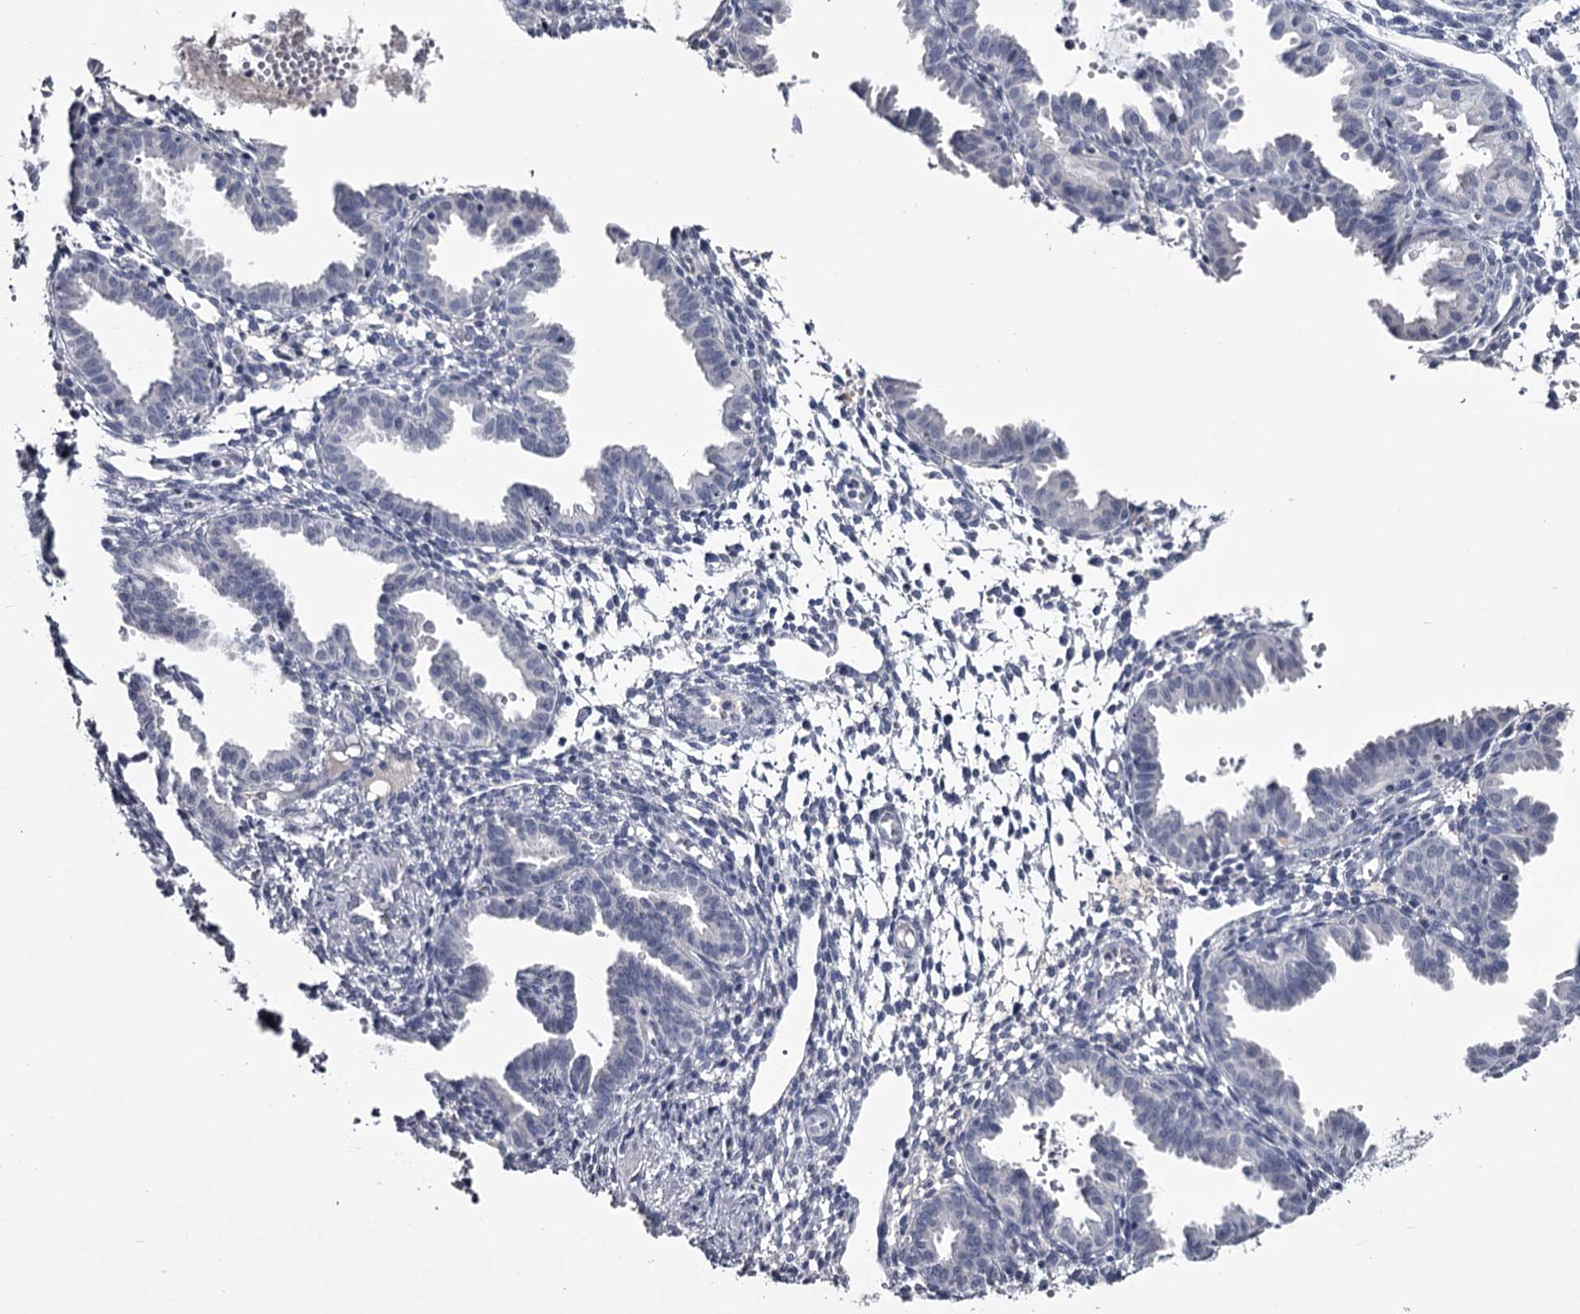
{"staining": {"intensity": "negative", "quantity": "none", "location": "none"}, "tissue": "endometrium", "cell_type": "Cells in endometrial stroma", "image_type": "normal", "snomed": [{"axis": "morphology", "description": "Normal tissue, NOS"}, {"axis": "topography", "description": "Endometrium"}], "caption": "Immunohistochemistry (IHC) photomicrograph of normal endometrium: endometrium stained with DAB (3,3'-diaminobenzidine) demonstrates no significant protein expression in cells in endometrial stroma.", "gene": "DAO", "patient": {"sex": "female", "age": 33}}